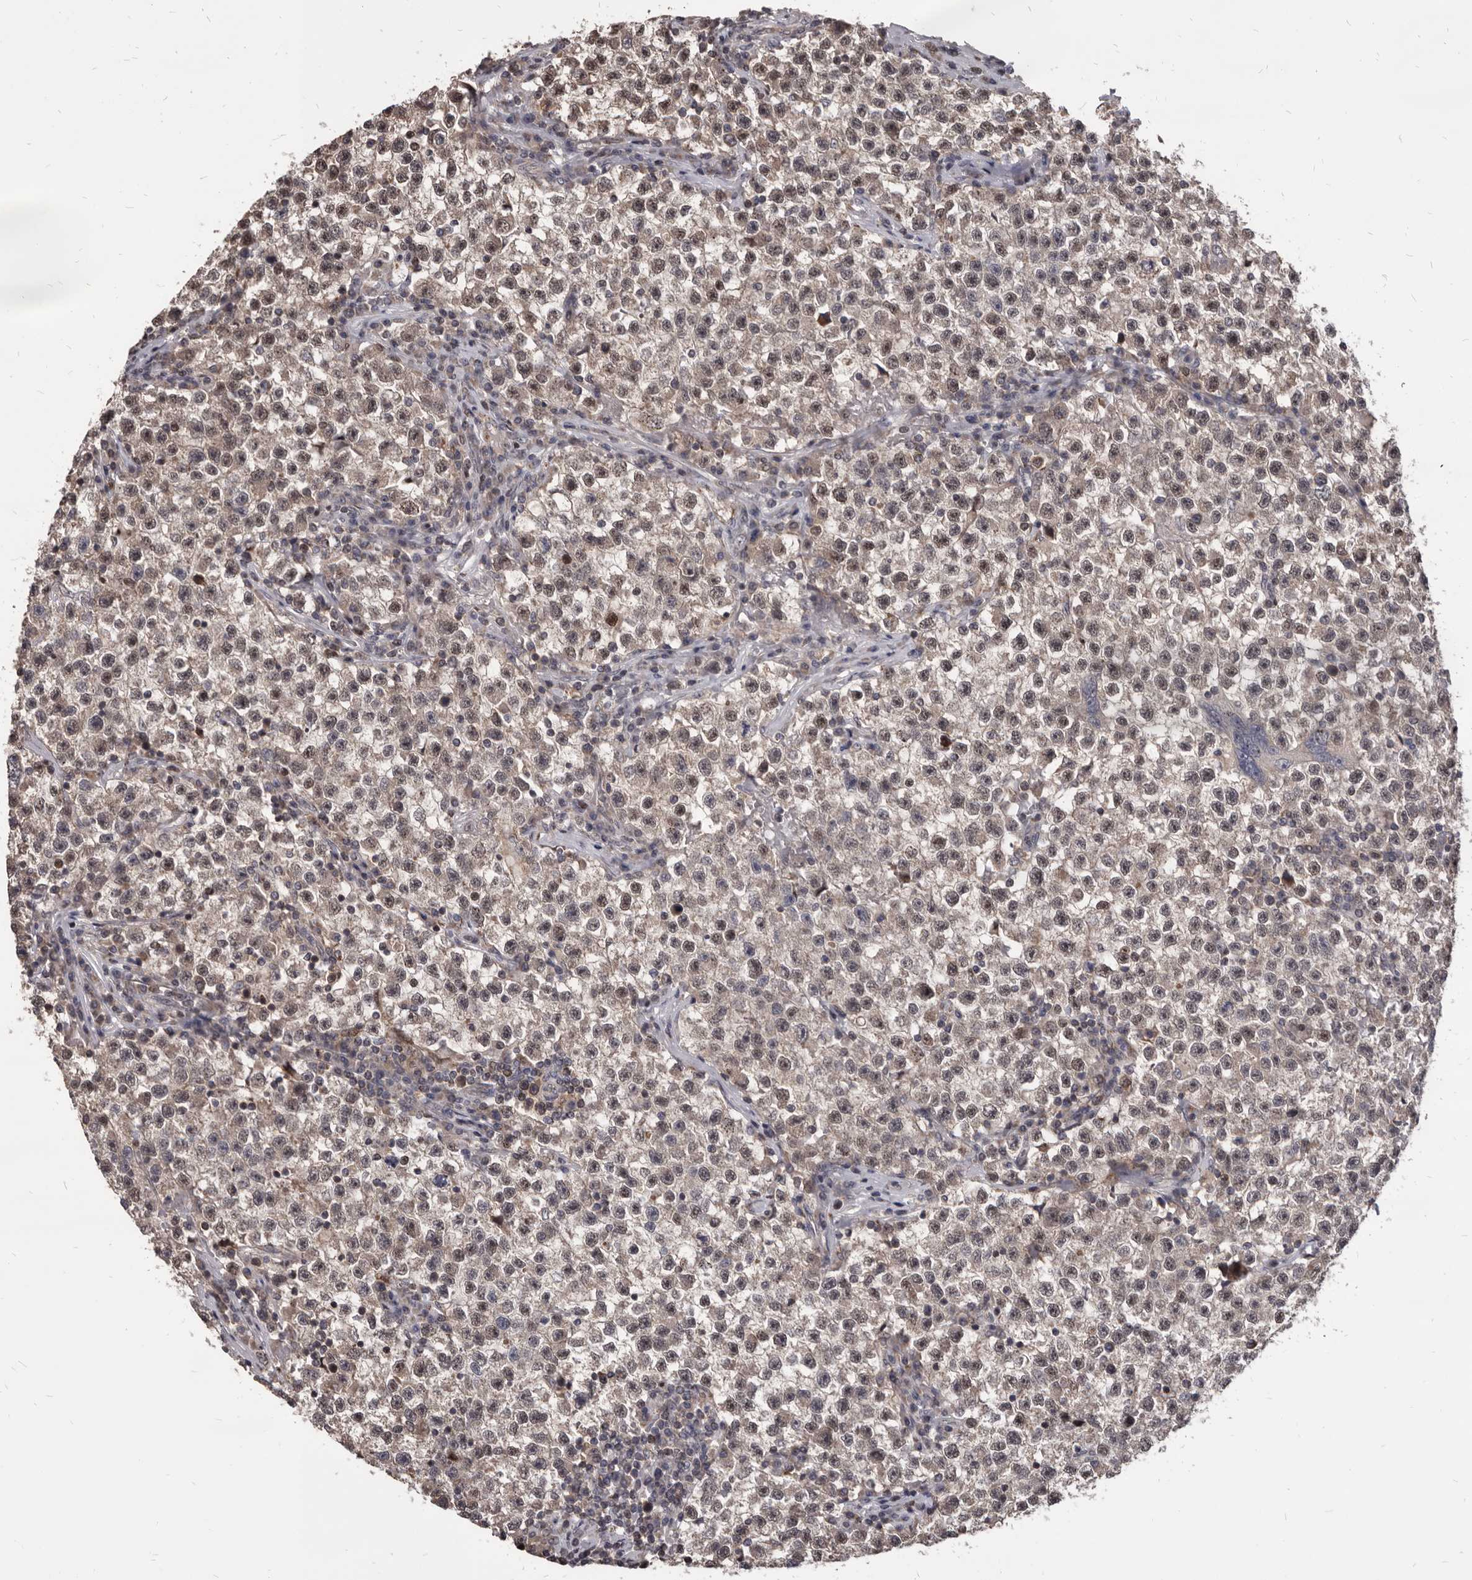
{"staining": {"intensity": "weak", "quantity": ">75%", "location": "cytoplasmic/membranous,nuclear"}, "tissue": "testis cancer", "cell_type": "Tumor cells", "image_type": "cancer", "snomed": [{"axis": "morphology", "description": "Seminoma, NOS"}, {"axis": "topography", "description": "Testis"}], "caption": "Testis cancer (seminoma) tissue reveals weak cytoplasmic/membranous and nuclear staining in approximately >75% of tumor cells, visualized by immunohistochemistry.", "gene": "MAP3K14", "patient": {"sex": "male", "age": 22}}